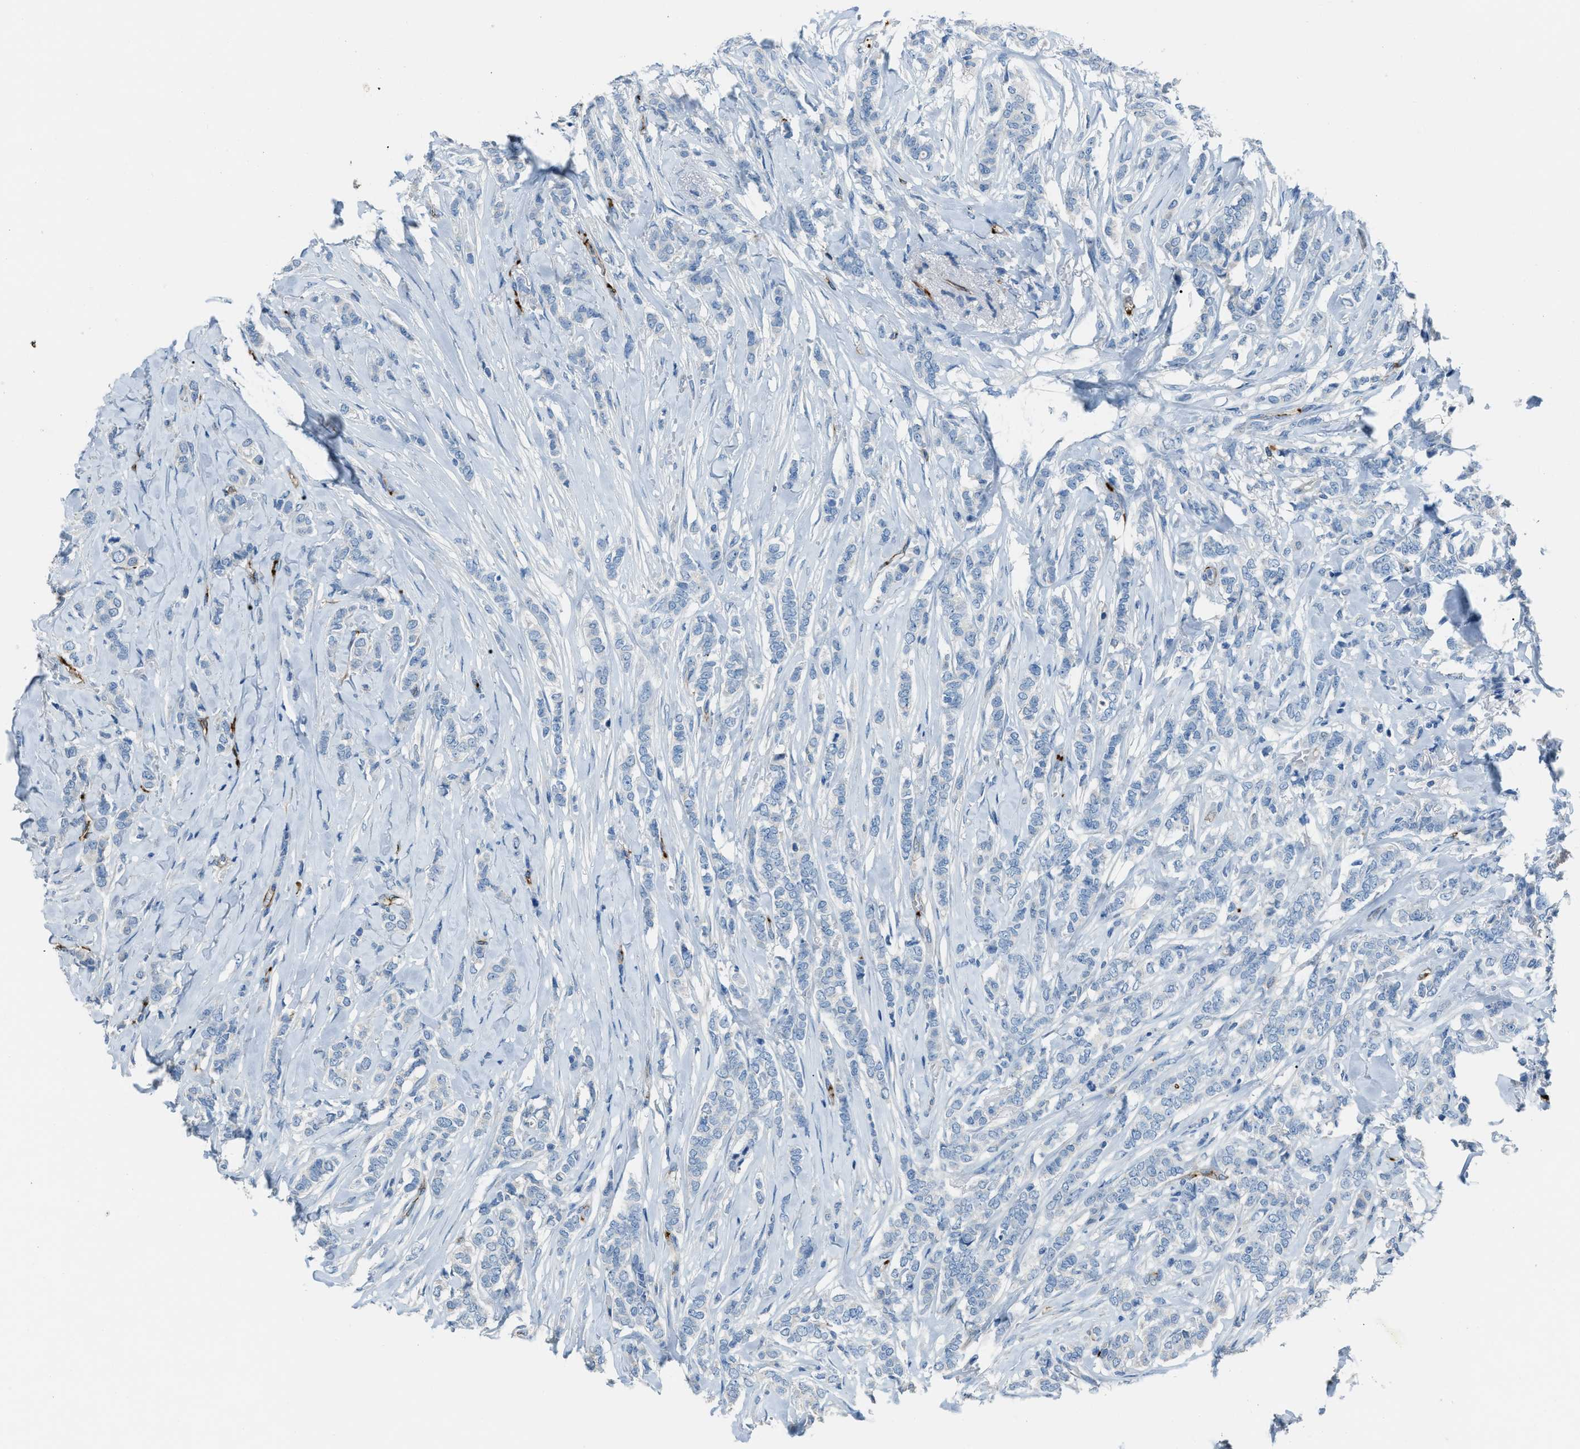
{"staining": {"intensity": "negative", "quantity": "none", "location": "none"}, "tissue": "breast cancer", "cell_type": "Tumor cells", "image_type": "cancer", "snomed": [{"axis": "morphology", "description": "Lobular carcinoma"}, {"axis": "topography", "description": "Skin"}, {"axis": "topography", "description": "Breast"}], "caption": "An image of breast cancer stained for a protein exhibits no brown staining in tumor cells. (DAB (3,3'-diaminobenzidine) immunohistochemistry with hematoxylin counter stain).", "gene": "SLC22A15", "patient": {"sex": "female", "age": 46}}